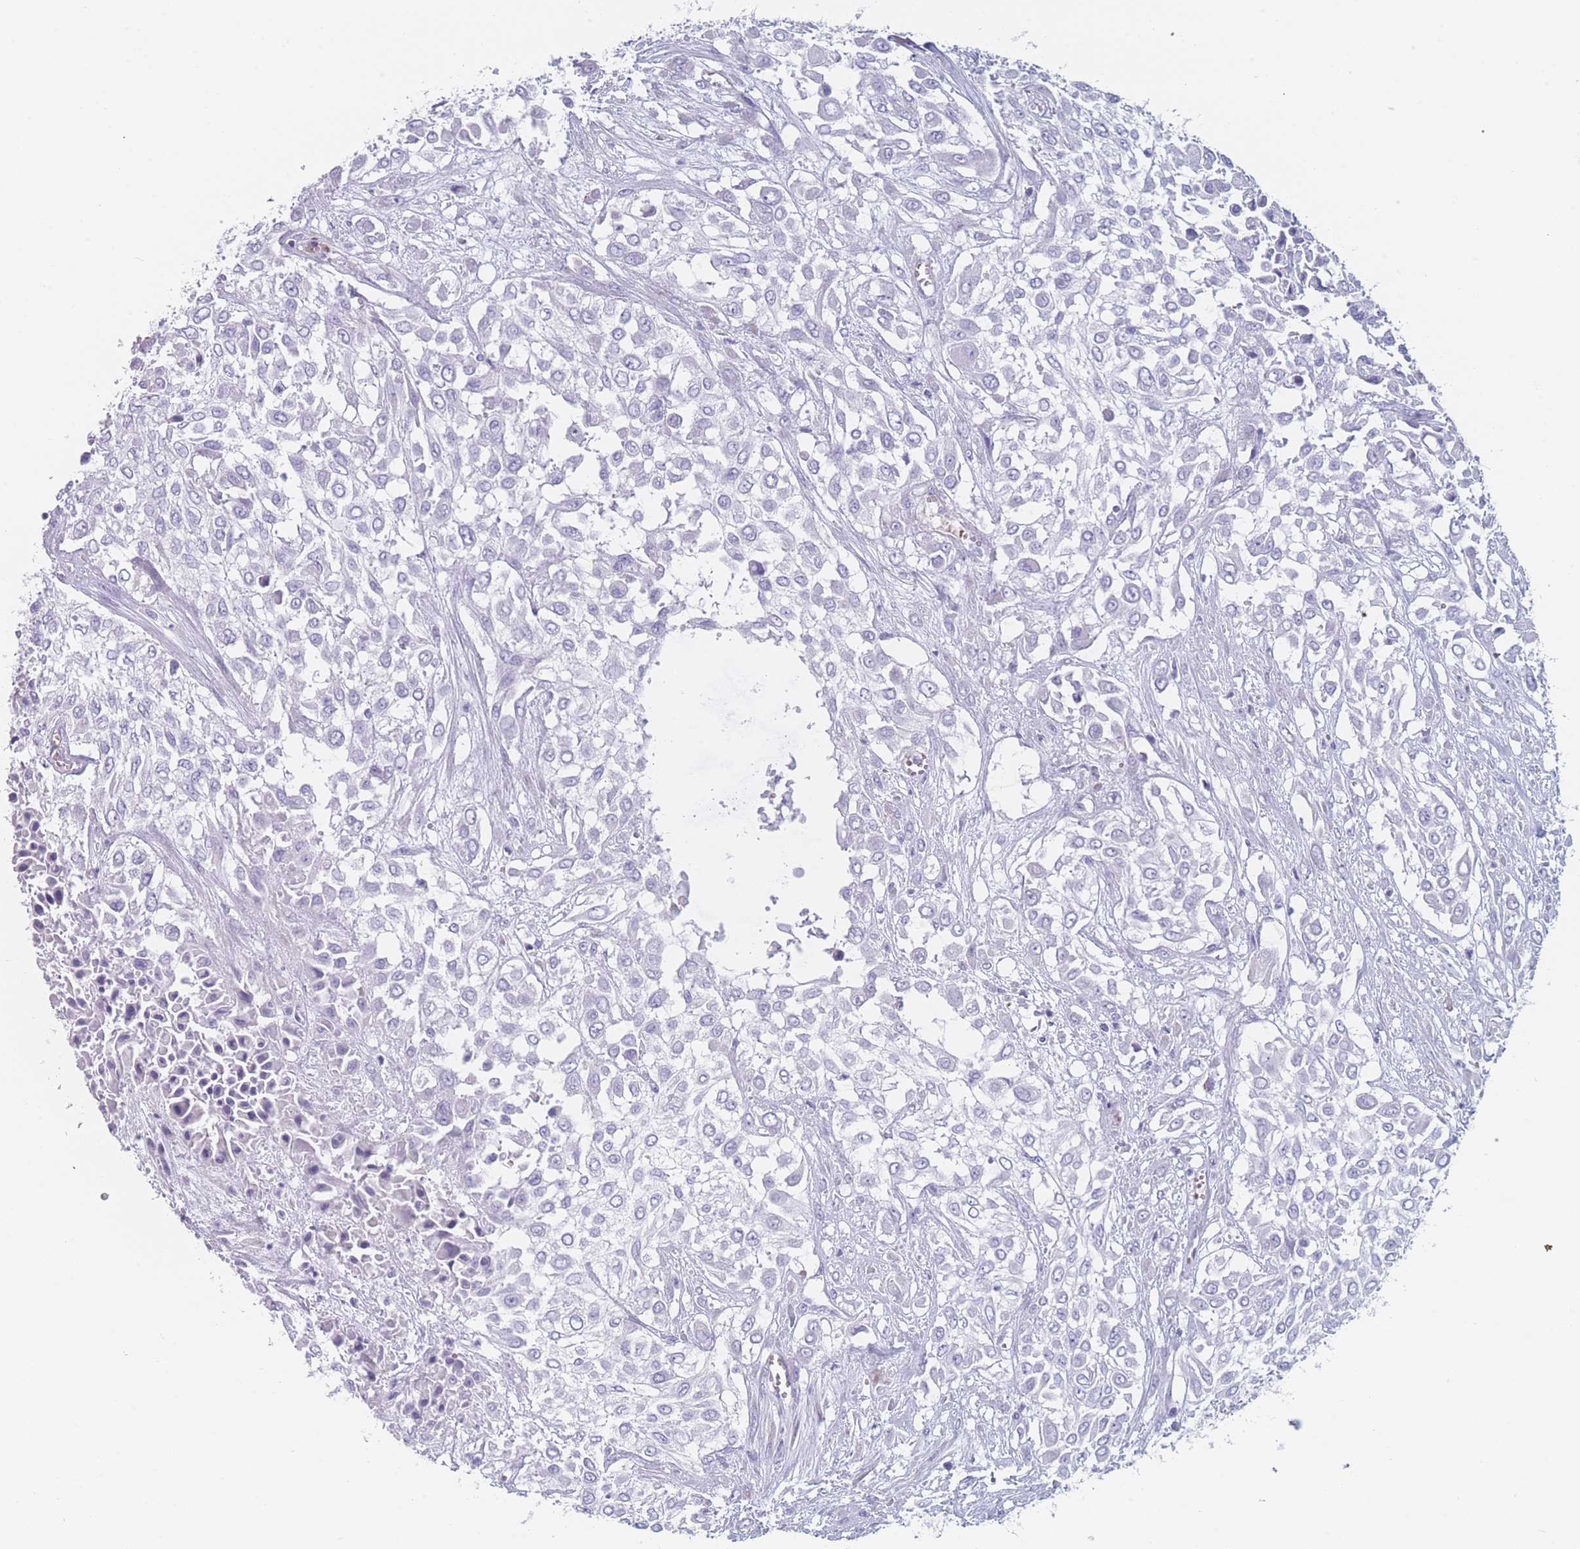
{"staining": {"intensity": "negative", "quantity": "none", "location": "none"}, "tissue": "urothelial cancer", "cell_type": "Tumor cells", "image_type": "cancer", "snomed": [{"axis": "morphology", "description": "Urothelial carcinoma, High grade"}, {"axis": "topography", "description": "Urinary bladder"}], "caption": "A high-resolution micrograph shows immunohistochemistry (IHC) staining of high-grade urothelial carcinoma, which displays no significant positivity in tumor cells. (DAB immunohistochemistry (IHC), high magnification).", "gene": "OR5D16", "patient": {"sex": "male", "age": 57}}